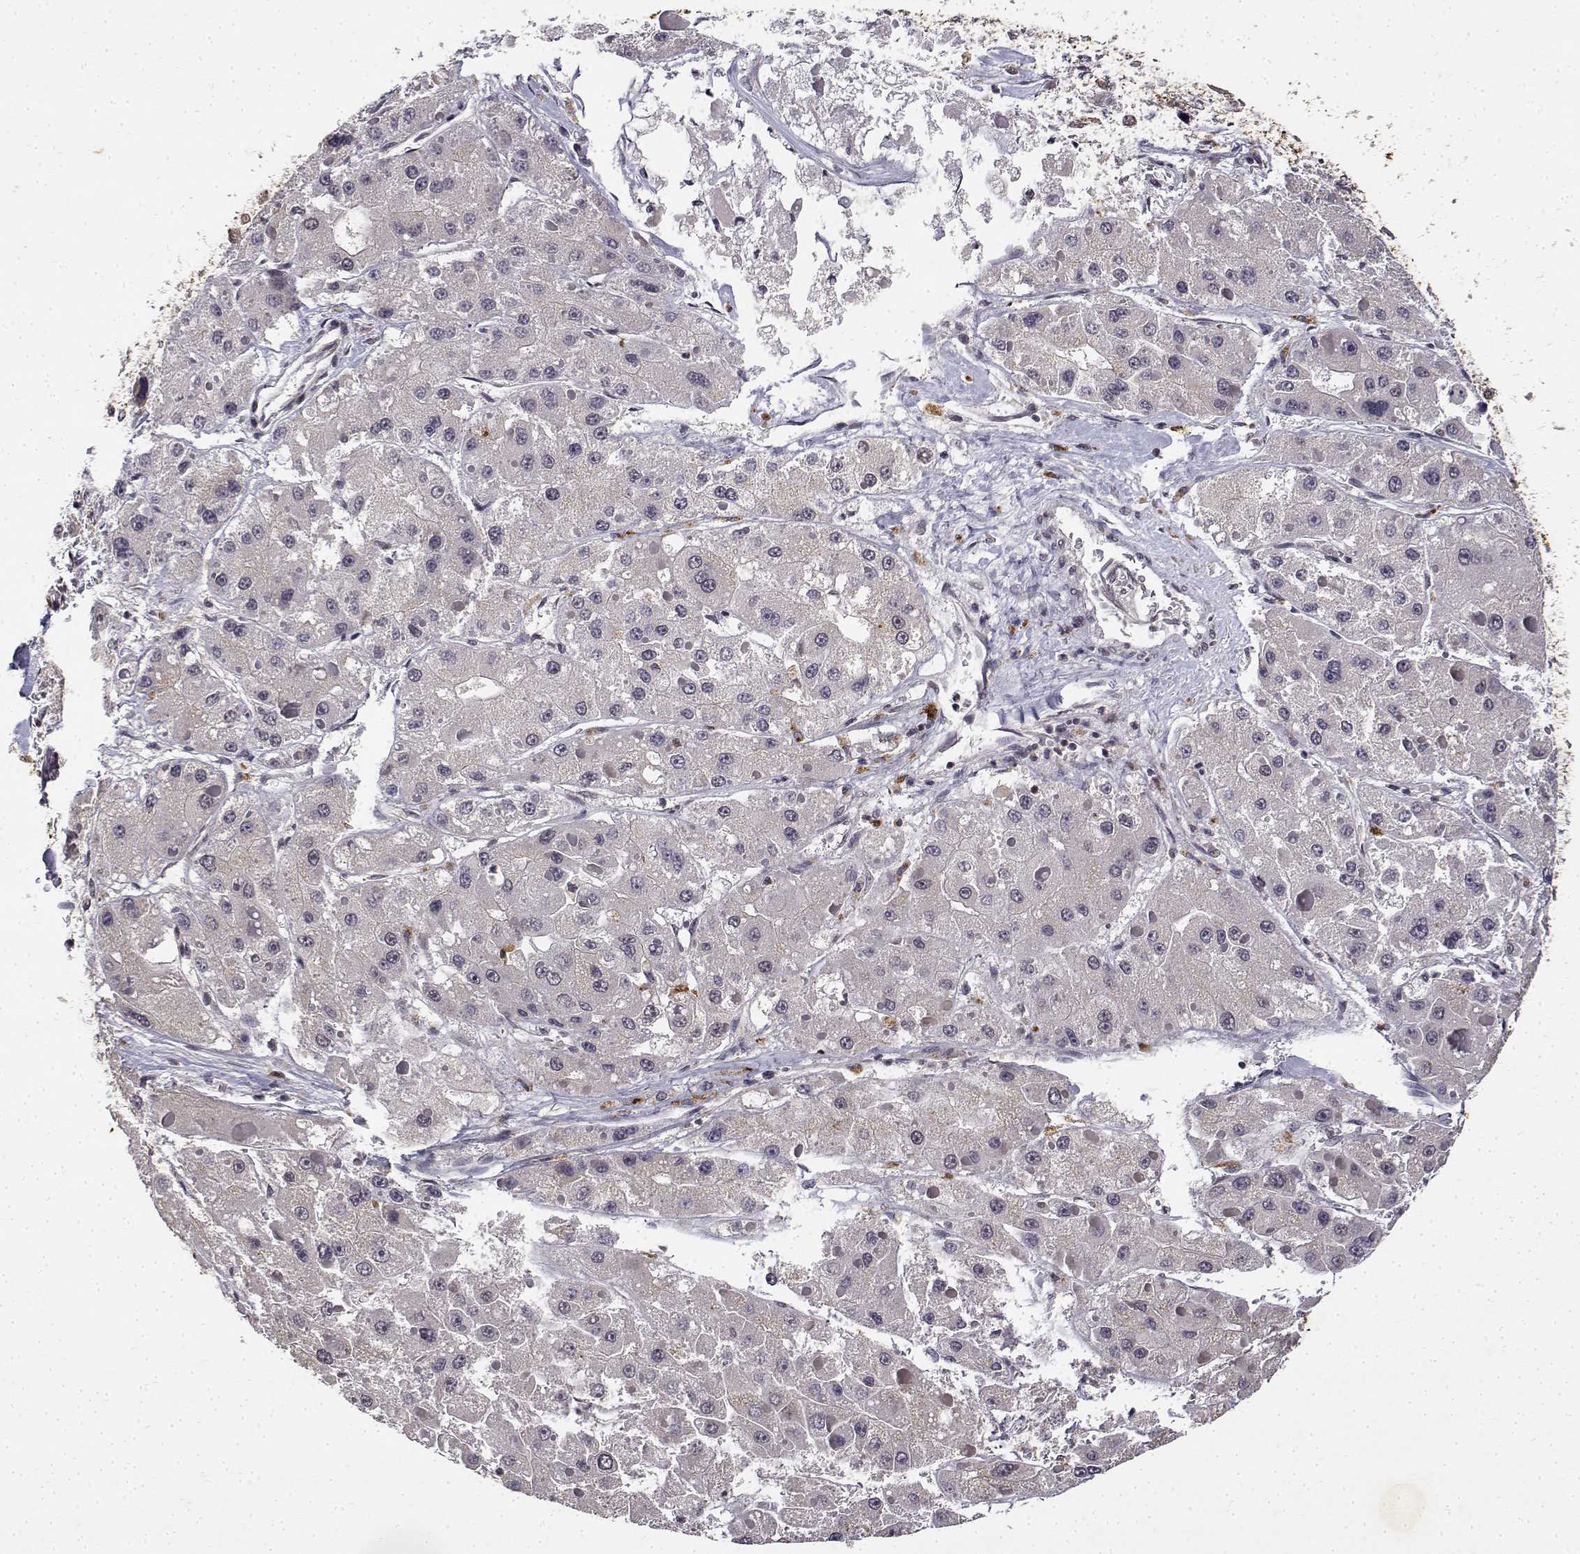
{"staining": {"intensity": "negative", "quantity": "none", "location": "none"}, "tissue": "liver cancer", "cell_type": "Tumor cells", "image_type": "cancer", "snomed": [{"axis": "morphology", "description": "Carcinoma, Hepatocellular, NOS"}, {"axis": "topography", "description": "Liver"}], "caption": "A histopathology image of human liver cancer is negative for staining in tumor cells. The staining was performed using DAB to visualize the protein expression in brown, while the nuclei were stained in blue with hematoxylin (Magnification: 20x).", "gene": "BDNF", "patient": {"sex": "female", "age": 73}}